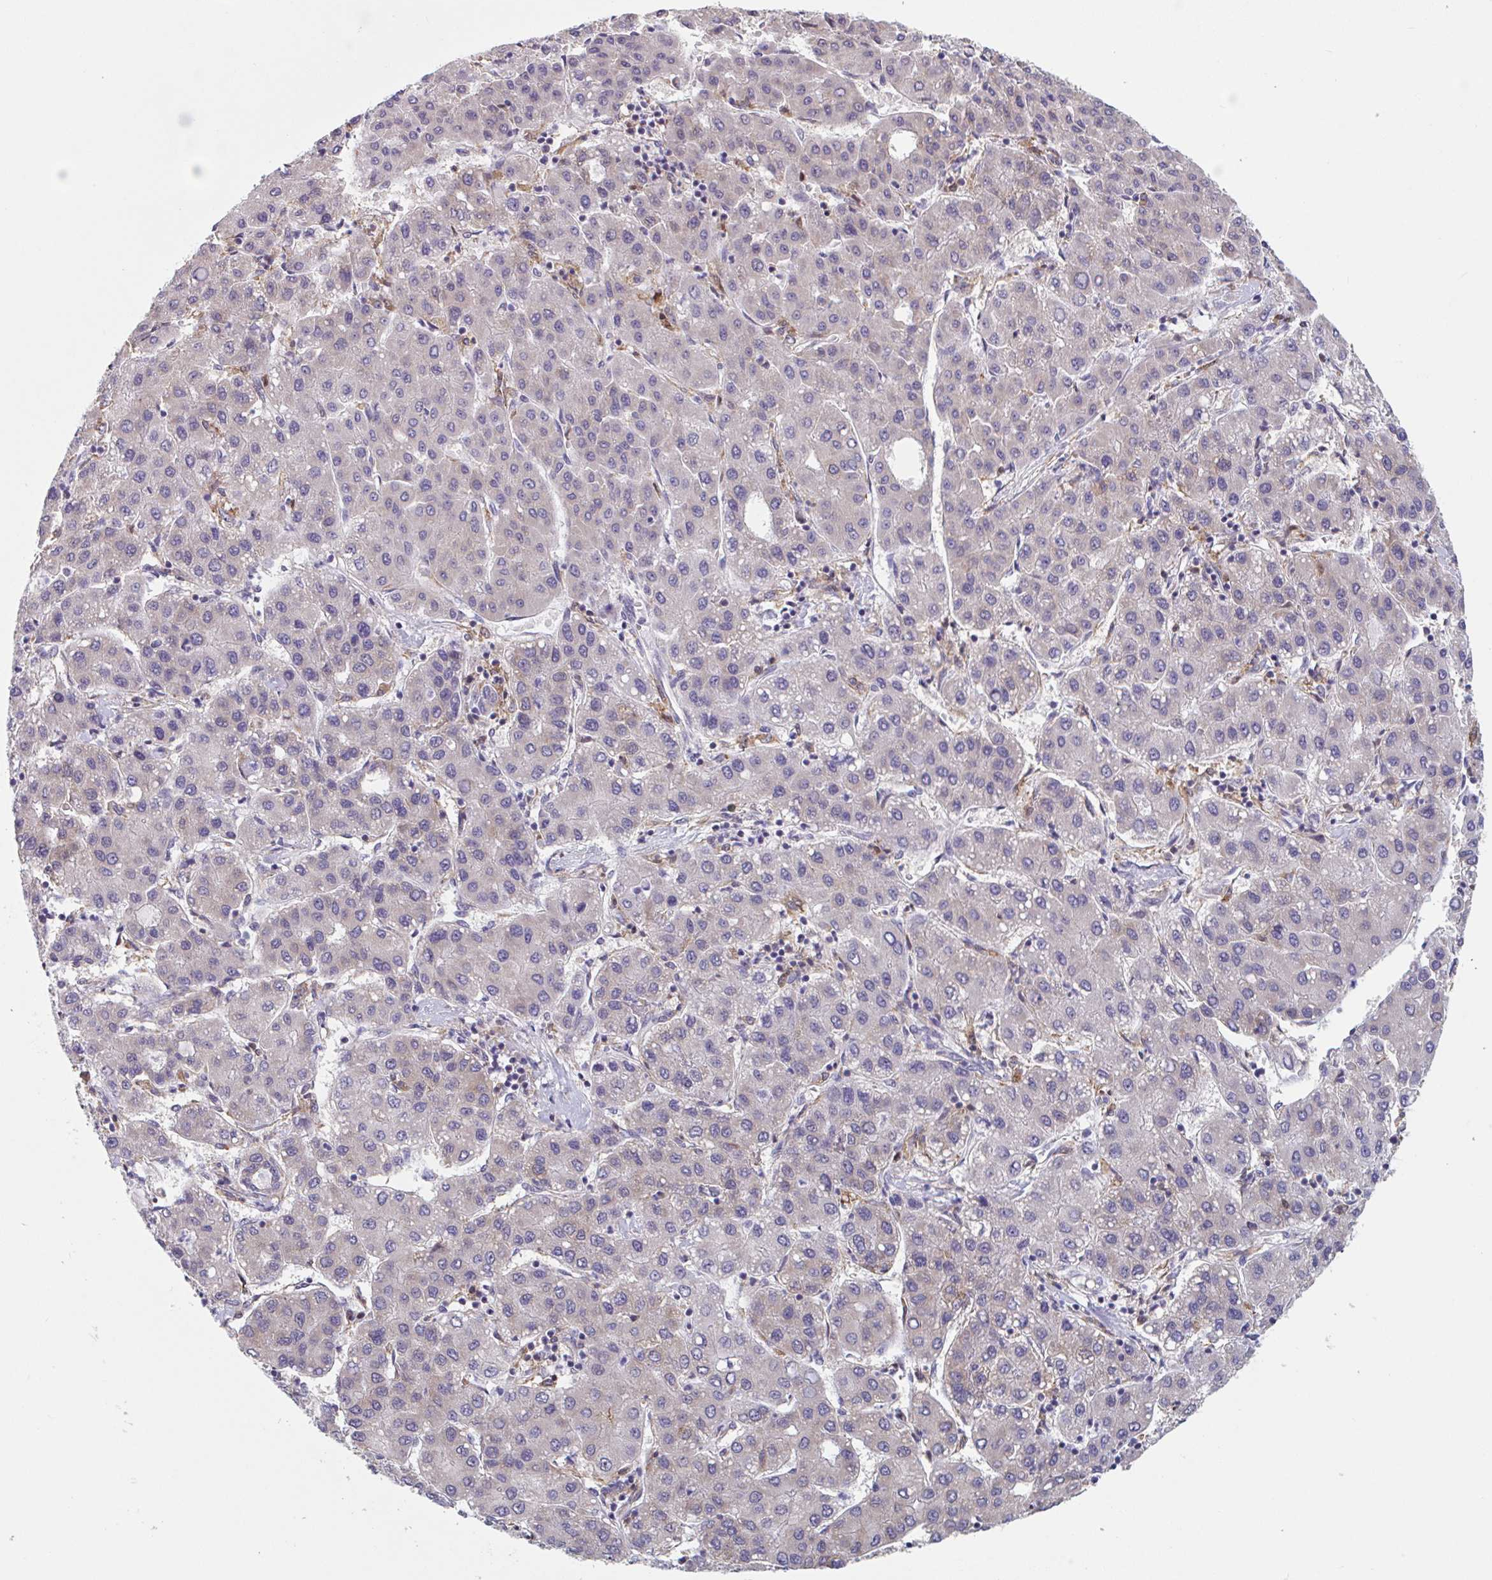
{"staining": {"intensity": "weak", "quantity": "25%-75%", "location": "cytoplasmic/membranous"}, "tissue": "liver cancer", "cell_type": "Tumor cells", "image_type": "cancer", "snomed": [{"axis": "morphology", "description": "Carcinoma, Hepatocellular, NOS"}, {"axis": "topography", "description": "Liver"}], "caption": "The photomicrograph displays staining of liver cancer (hepatocellular carcinoma), revealing weak cytoplasmic/membranous protein expression (brown color) within tumor cells. The staining was performed using DAB (3,3'-diaminobenzidine) to visualize the protein expression in brown, while the nuclei were stained in blue with hematoxylin (Magnification: 20x).", "gene": "SNX8", "patient": {"sex": "male", "age": 65}}